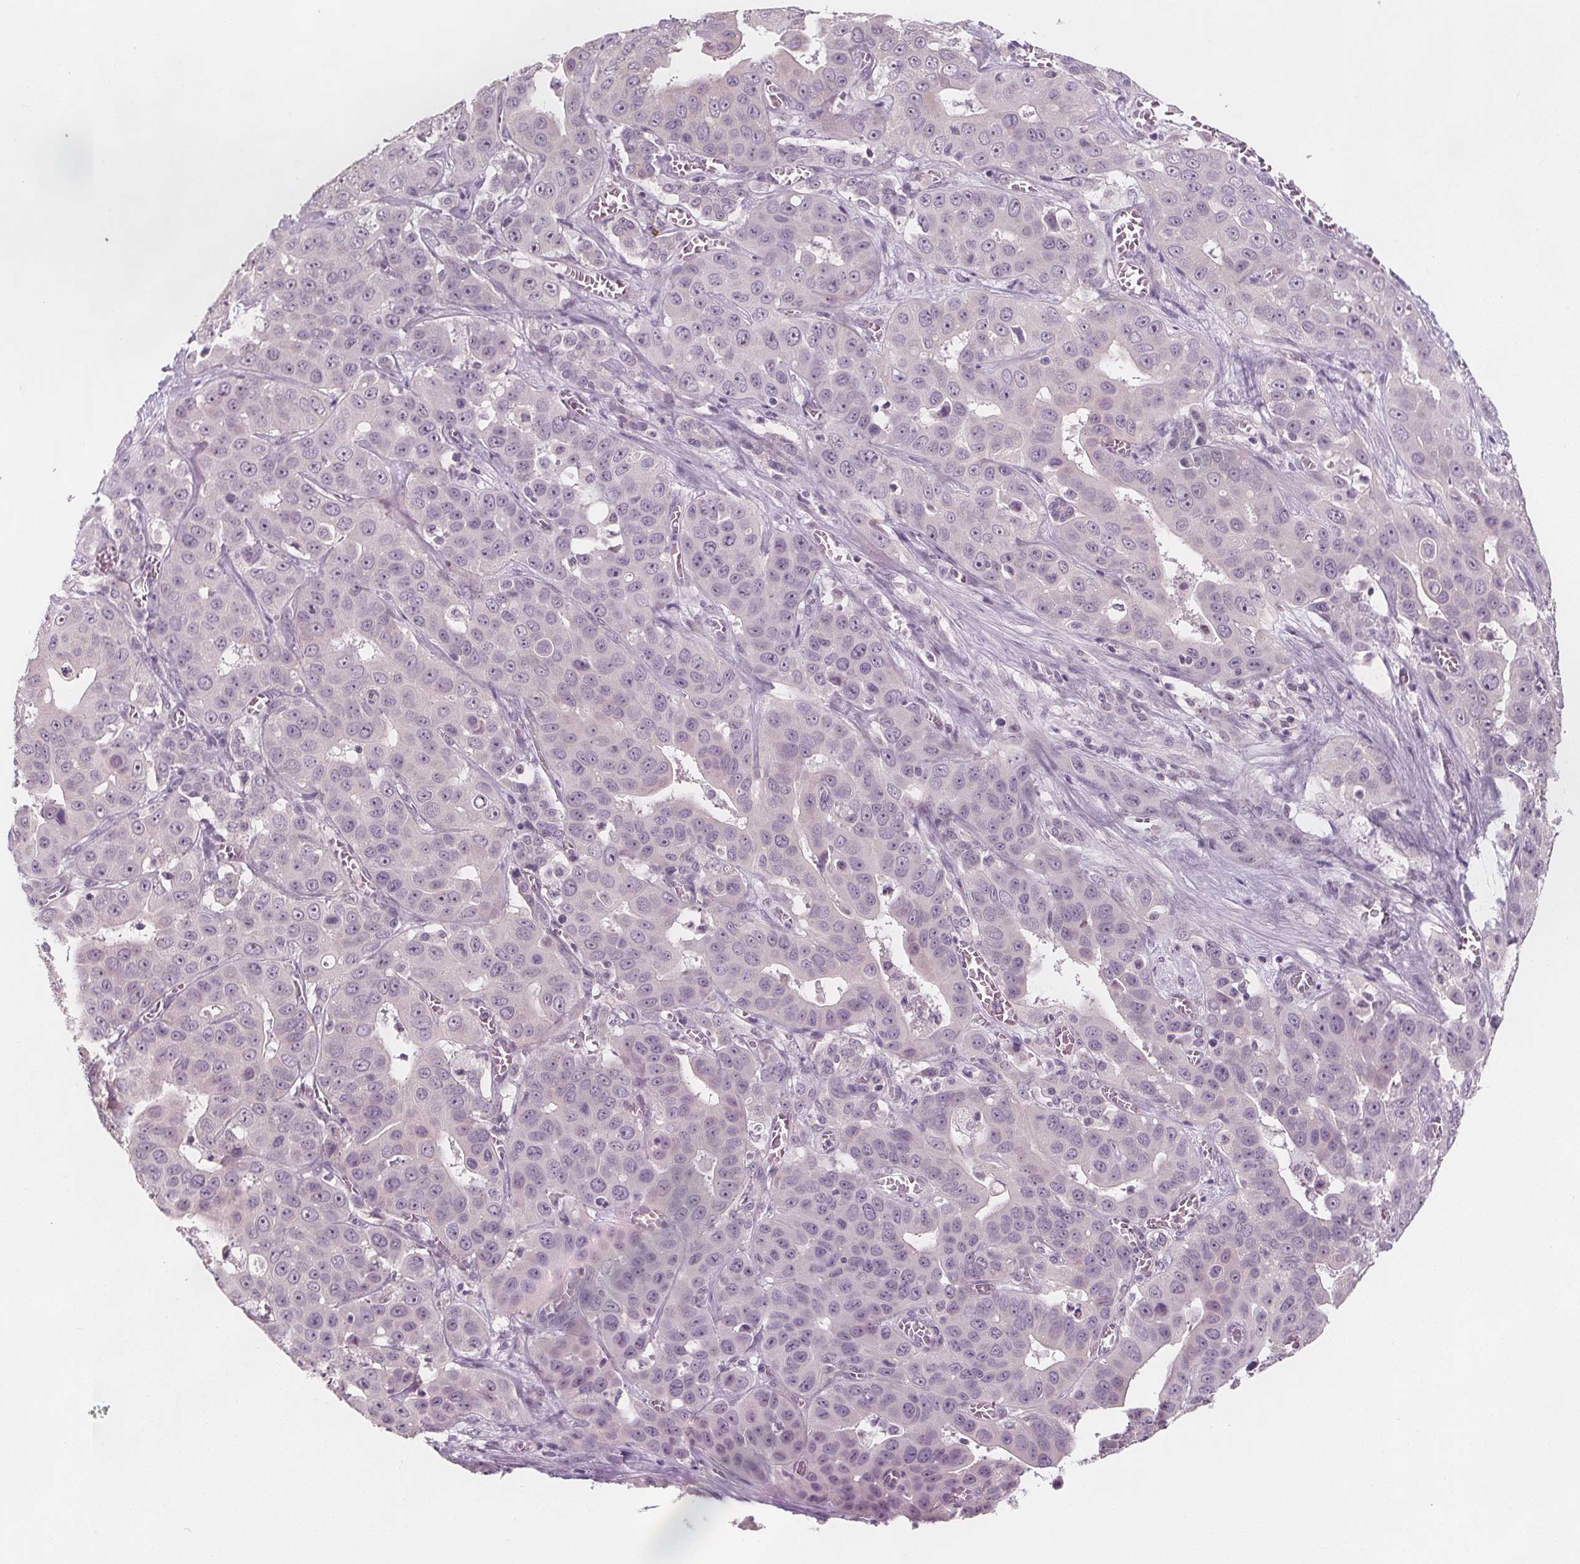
{"staining": {"intensity": "negative", "quantity": "none", "location": "none"}, "tissue": "liver cancer", "cell_type": "Tumor cells", "image_type": "cancer", "snomed": [{"axis": "morphology", "description": "Cholangiocarcinoma"}, {"axis": "topography", "description": "Liver"}], "caption": "This is a photomicrograph of immunohistochemistry (IHC) staining of liver cholangiocarcinoma, which shows no staining in tumor cells. Brightfield microscopy of immunohistochemistry (IHC) stained with DAB (3,3'-diaminobenzidine) (brown) and hematoxylin (blue), captured at high magnification.", "gene": "C1orf167", "patient": {"sex": "female", "age": 52}}